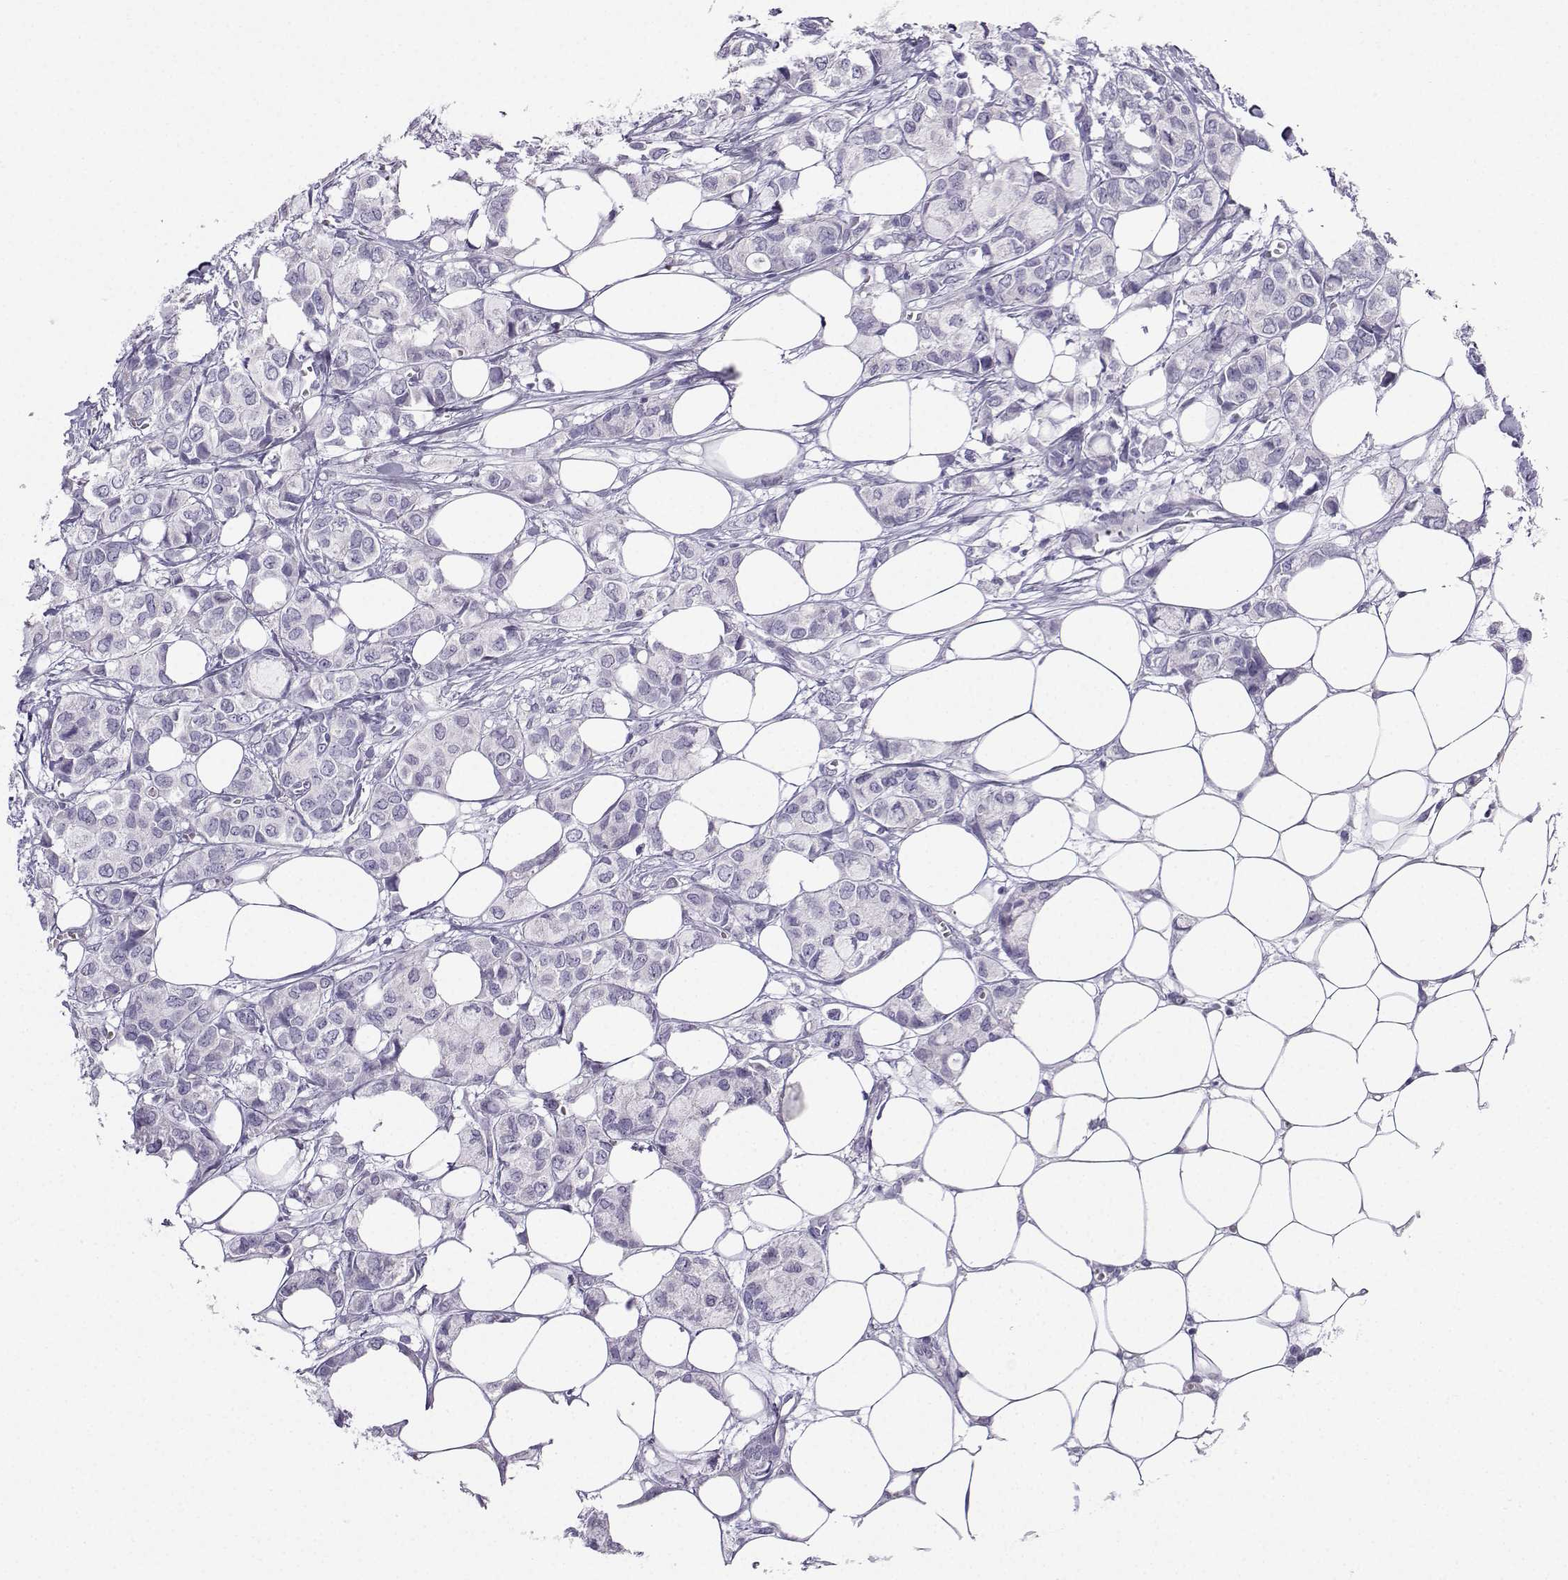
{"staining": {"intensity": "negative", "quantity": "none", "location": "none"}, "tissue": "breast cancer", "cell_type": "Tumor cells", "image_type": "cancer", "snomed": [{"axis": "morphology", "description": "Duct carcinoma"}, {"axis": "topography", "description": "Breast"}], "caption": "An immunohistochemistry (IHC) photomicrograph of invasive ductal carcinoma (breast) is shown. There is no staining in tumor cells of invasive ductal carcinoma (breast).", "gene": "ZBTB8B", "patient": {"sex": "female", "age": 85}}